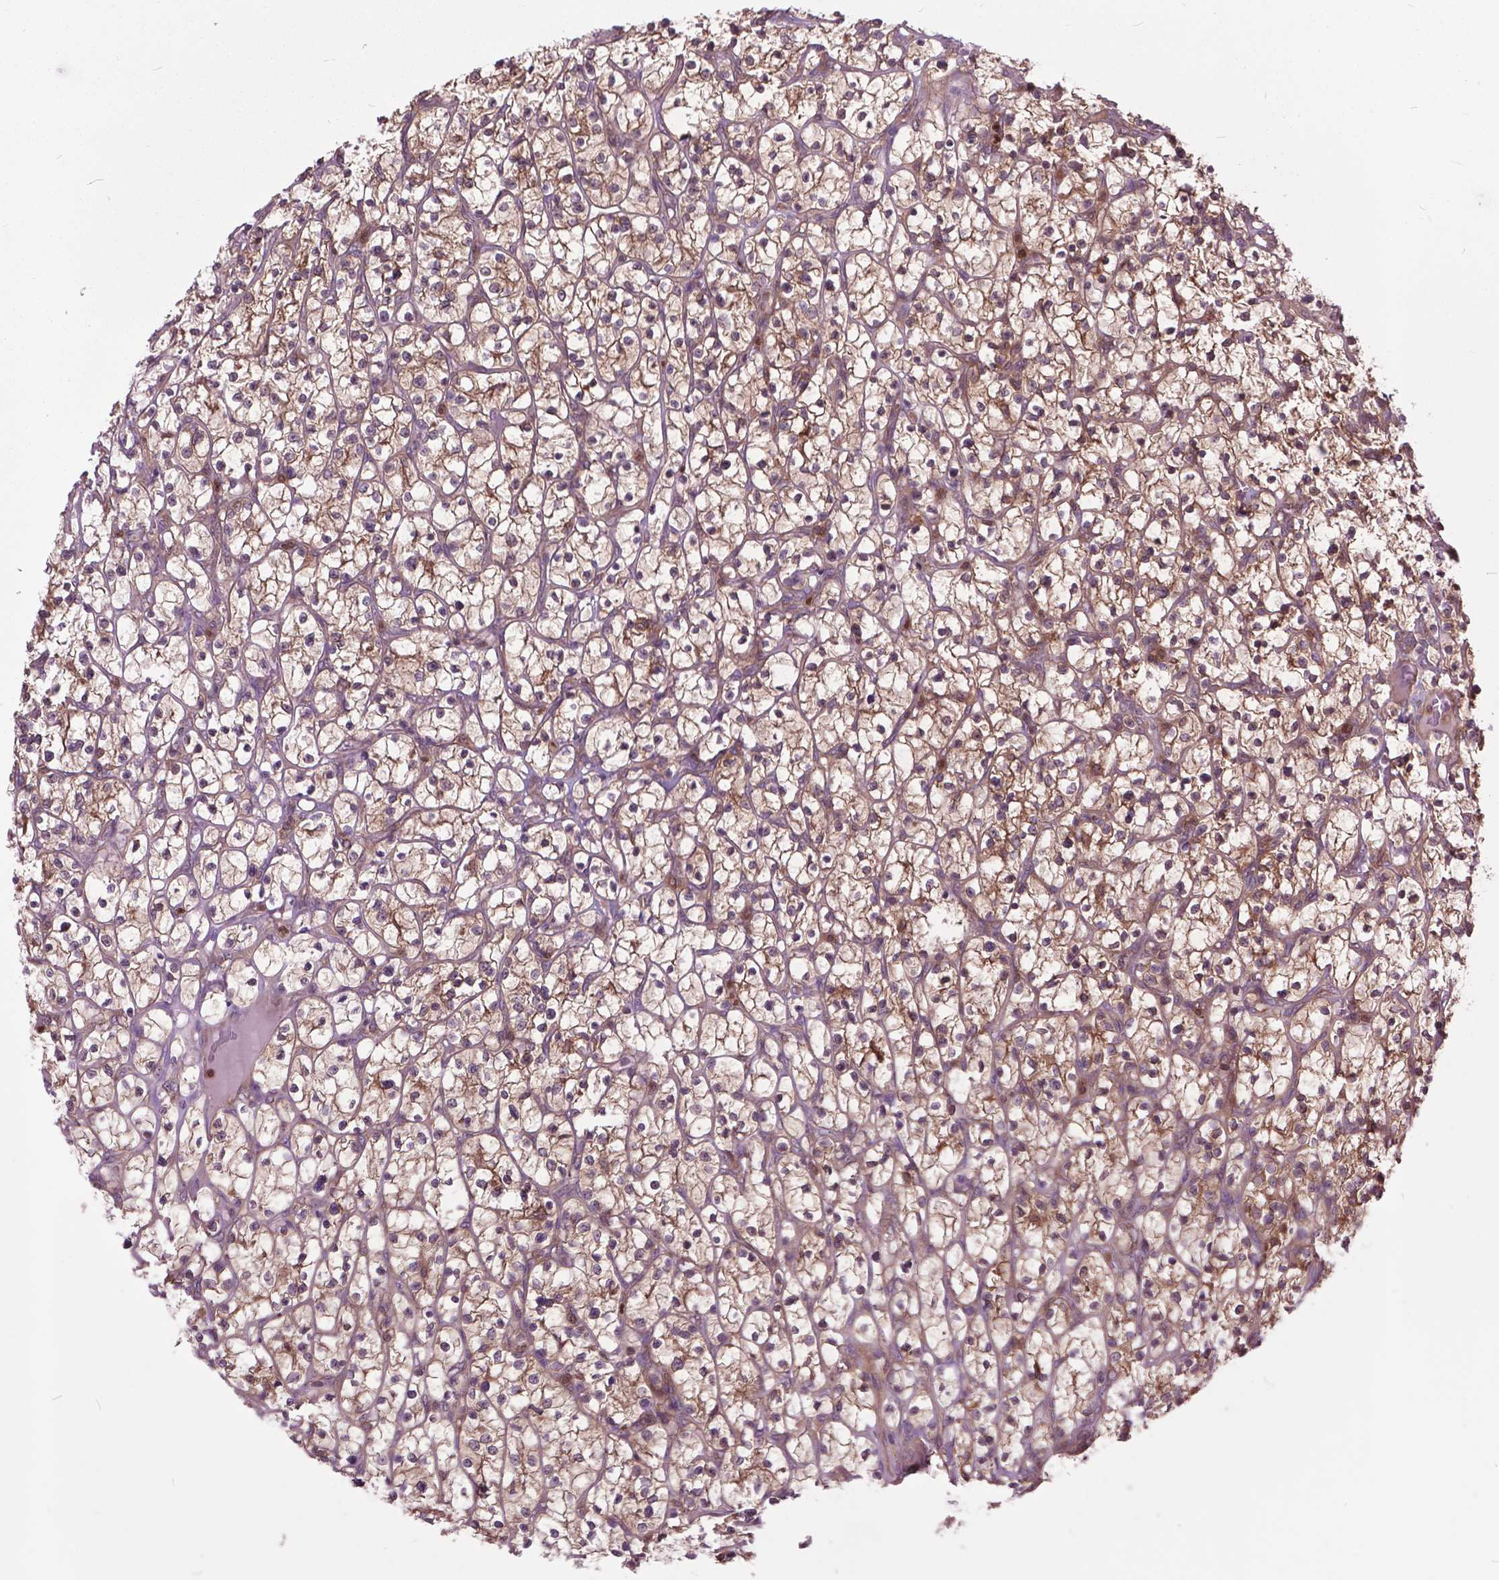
{"staining": {"intensity": "moderate", "quantity": ">75%", "location": "cytoplasmic/membranous"}, "tissue": "renal cancer", "cell_type": "Tumor cells", "image_type": "cancer", "snomed": [{"axis": "morphology", "description": "Adenocarcinoma, NOS"}, {"axis": "topography", "description": "Kidney"}], "caption": "Human adenocarcinoma (renal) stained with a protein marker demonstrates moderate staining in tumor cells.", "gene": "ARAF", "patient": {"sex": "female", "age": 64}}